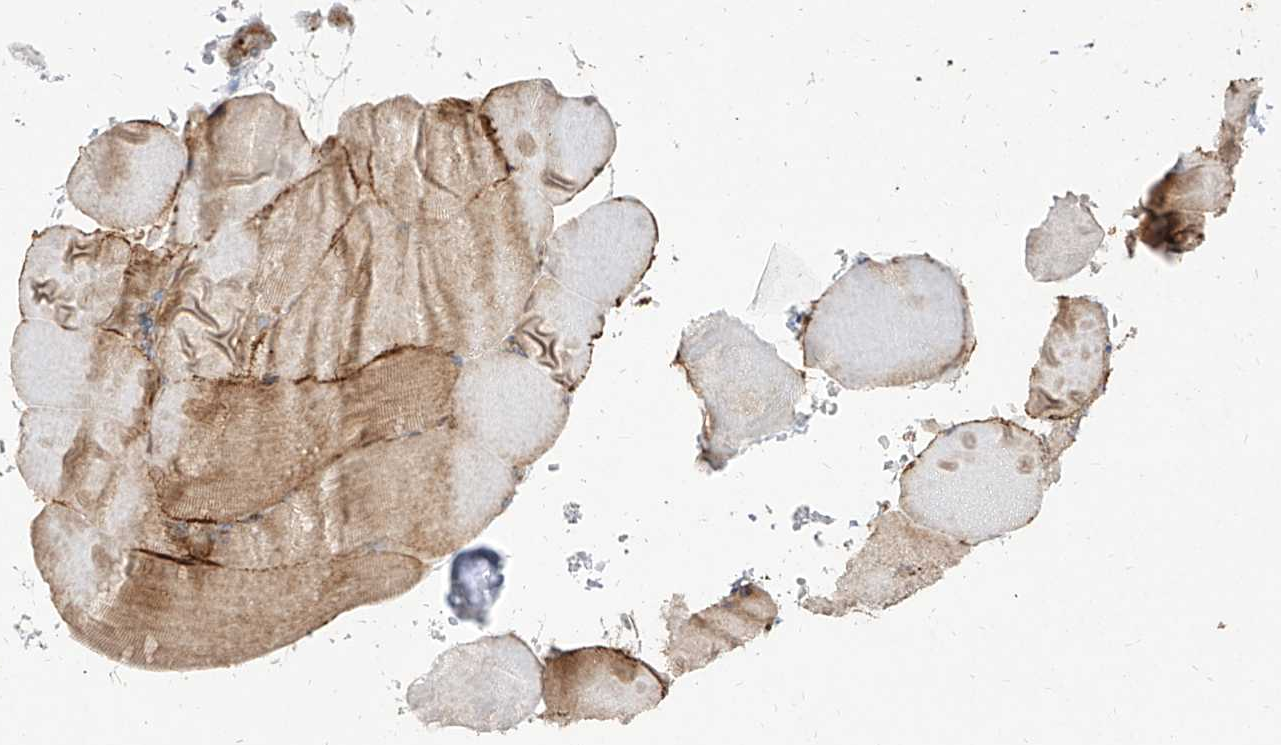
{"staining": {"intensity": "weak", "quantity": "25%-75%", "location": "cytoplasmic/membranous"}, "tissue": "skeletal muscle", "cell_type": "Myocytes", "image_type": "normal", "snomed": [{"axis": "morphology", "description": "Normal tissue, NOS"}, {"axis": "topography", "description": "Skeletal muscle"}, {"axis": "topography", "description": "Parathyroid gland"}], "caption": "Approximately 25%-75% of myocytes in benign human skeletal muscle exhibit weak cytoplasmic/membranous protein positivity as visualized by brown immunohistochemical staining.", "gene": "RPS25", "patient": {"sex": "female", "age": 37}}